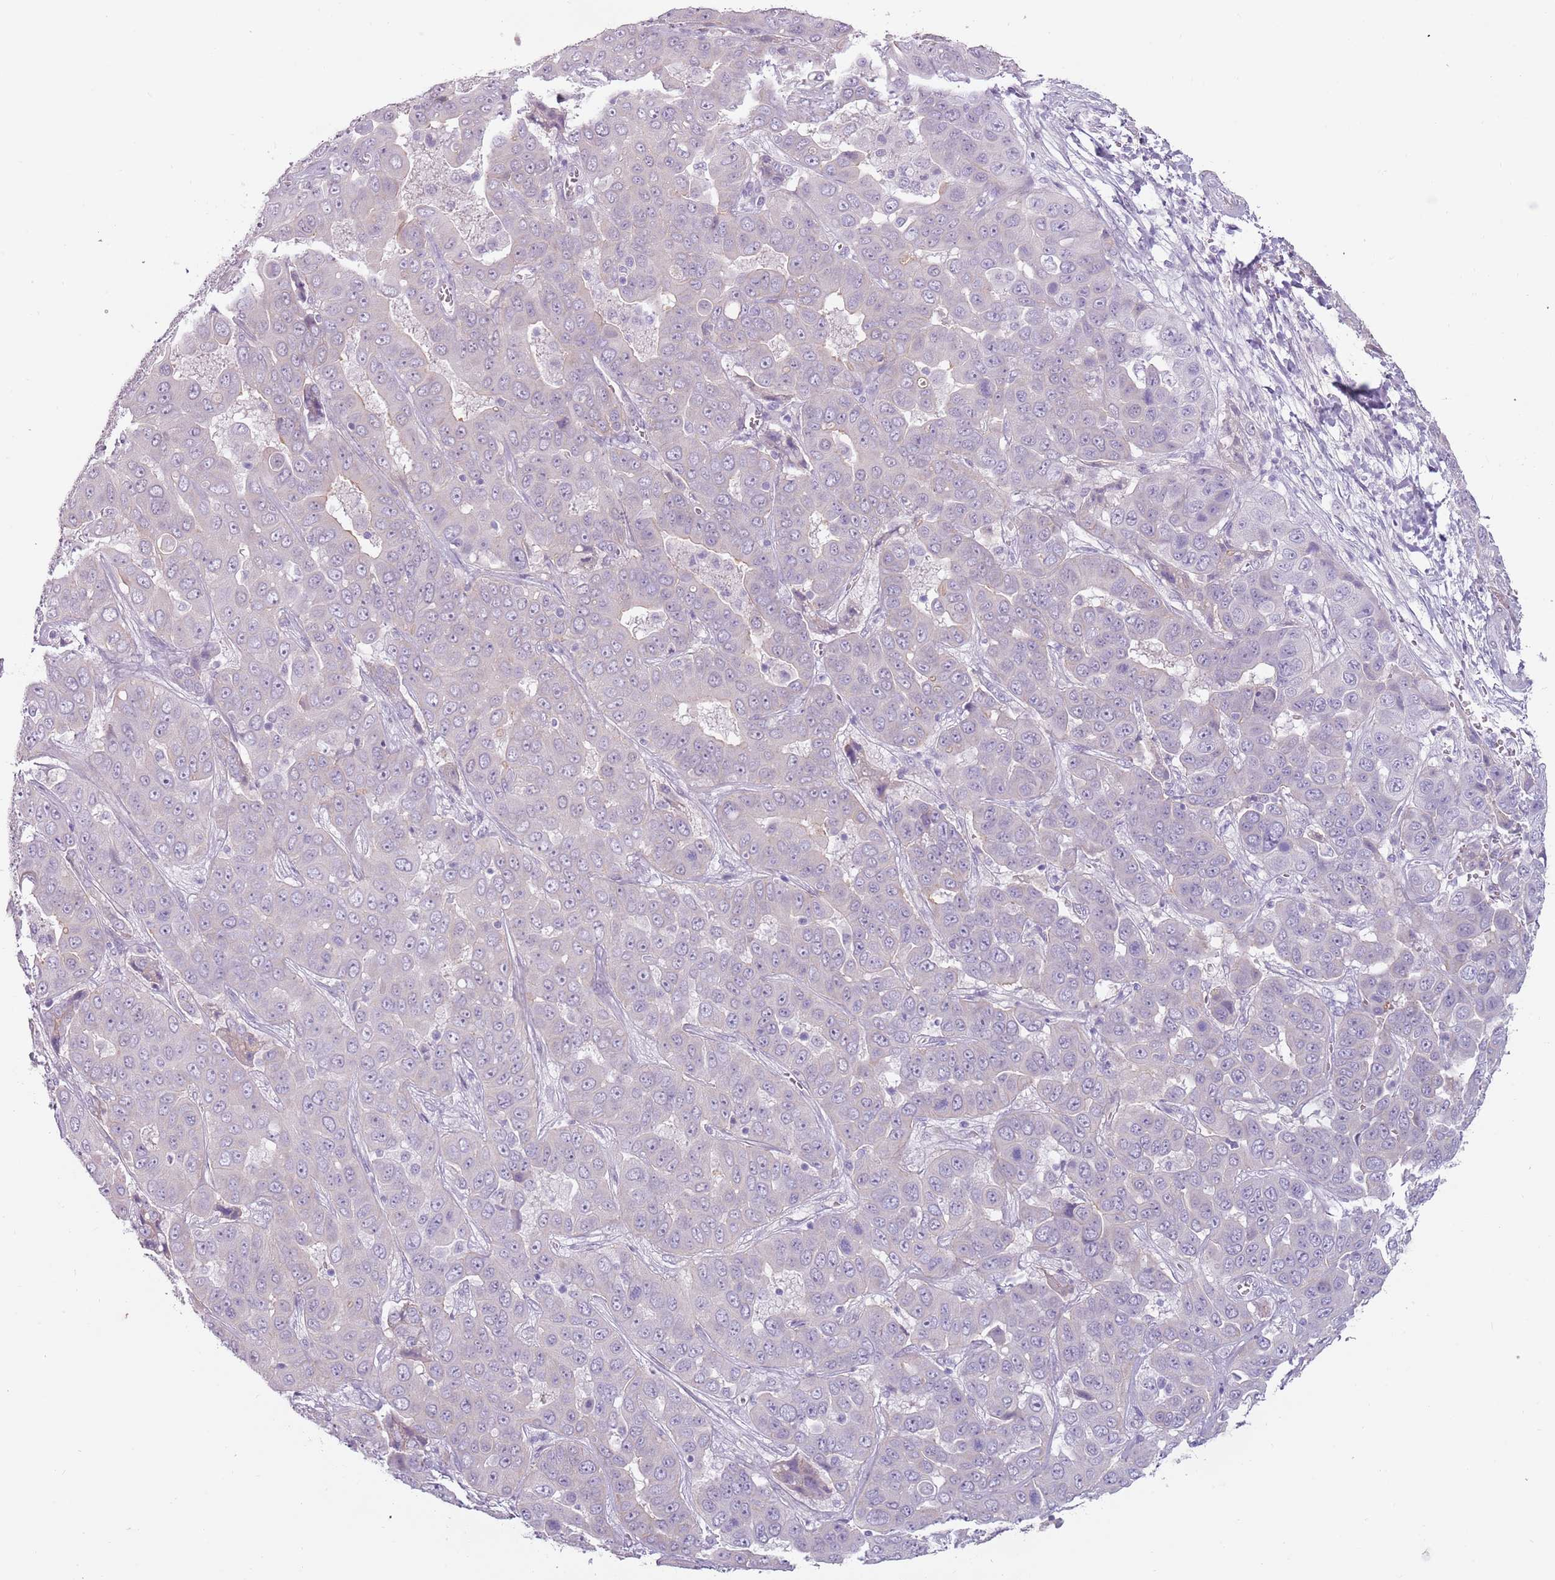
{"staining": {"intensity": "negative", "quantity": "none", "location": "none"}, "tissue": "liver cancer", "cell_type": "Tumor cells", "image_type": "cancer", "snomed": [{"axis": "morphology", "description": "Cholangiocarcinoma"}, {"axis": "topography", "description": "Liver"}], "caption": "Liver cancer (cholangiocarcinoma) was stained to show a protein in brown. There is no significant staining in tumor cells. (DAB (3,3'-diaminobenzidine) IHC with hematoxylin counter stain).", "gene": "RFX2", "patient": {"sex": "female", "age": 52}}